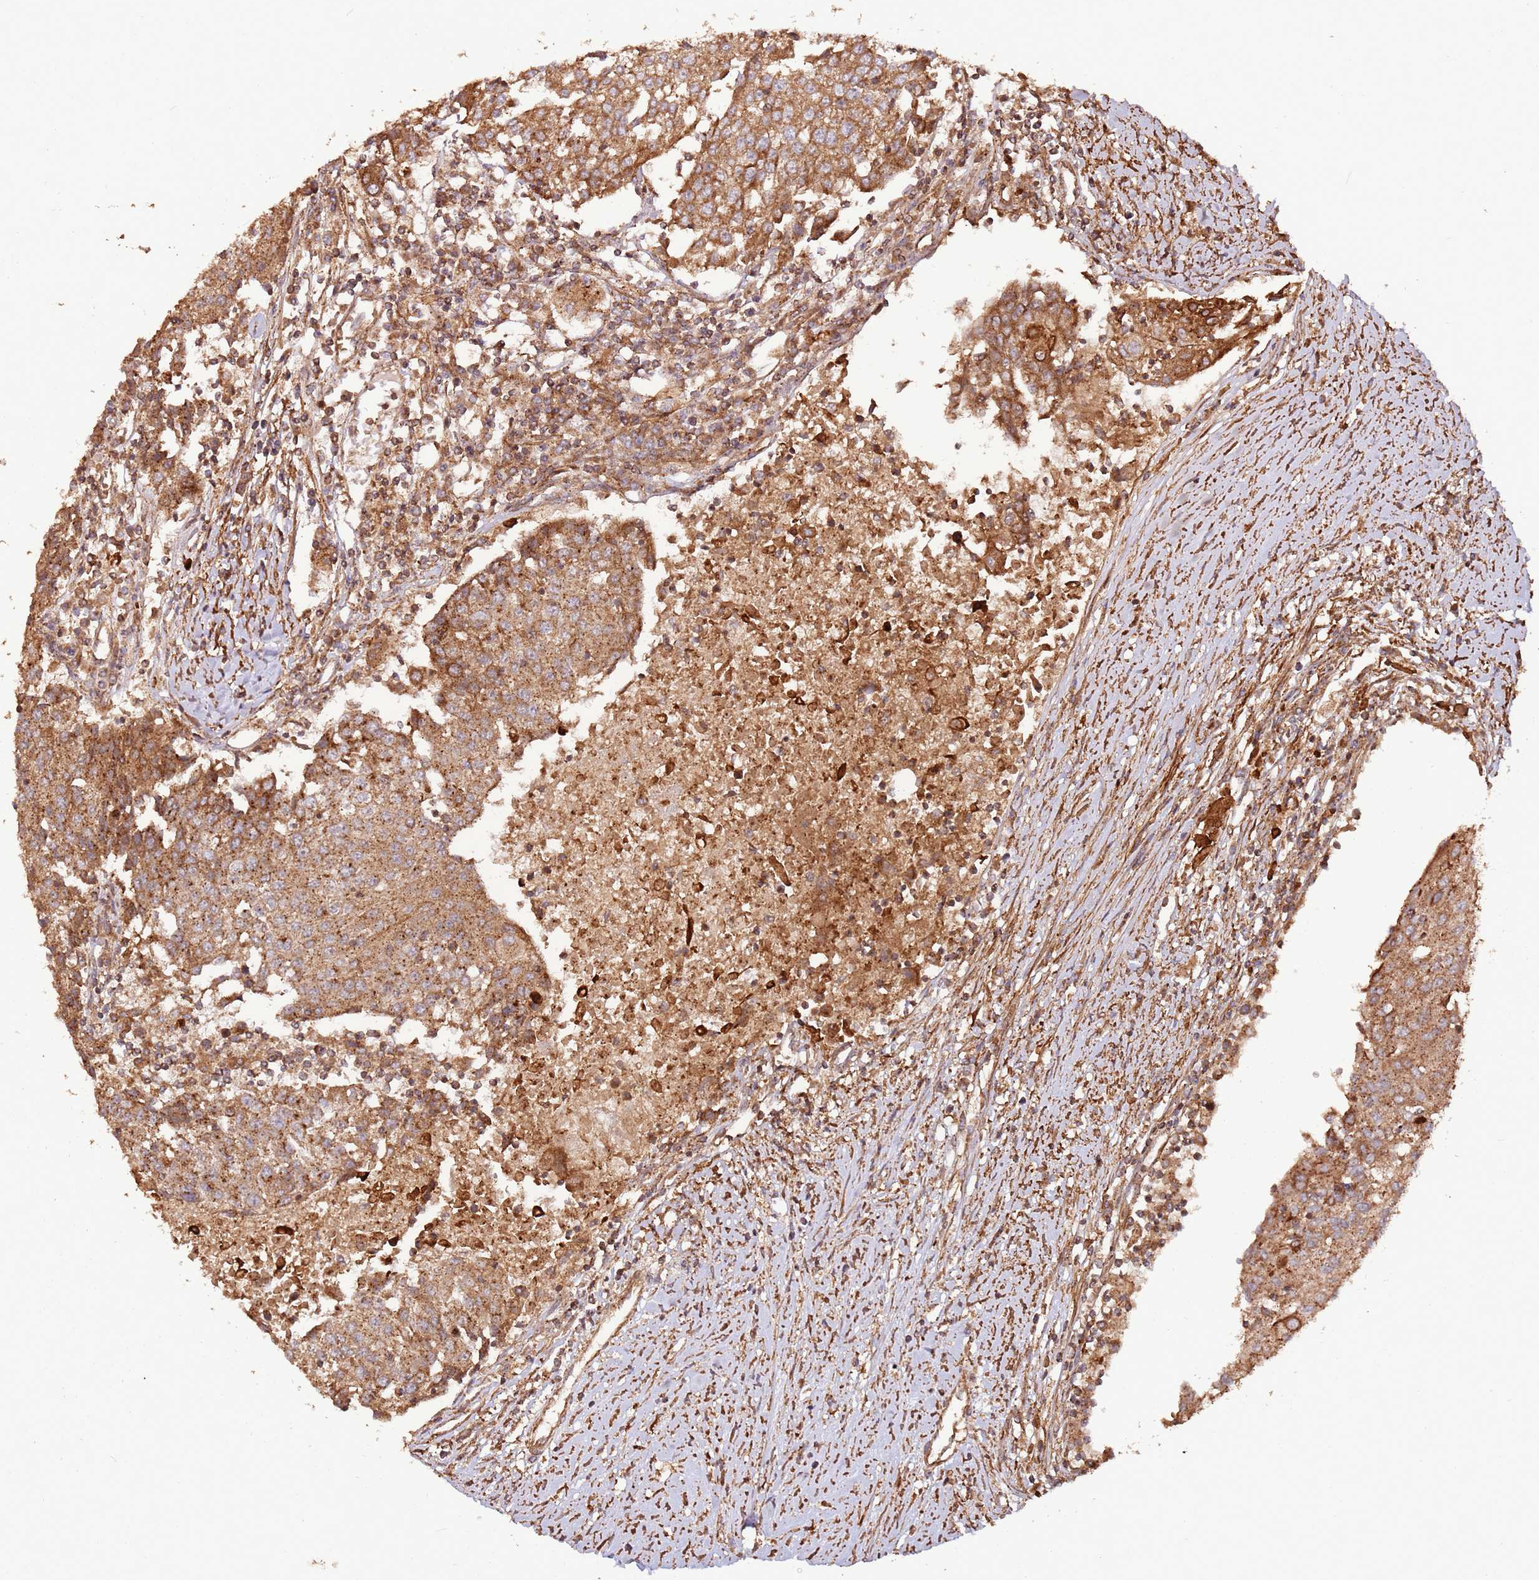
{"staining": {"intensity": "moderate", "quantity": ">75%", "location": "cytoplasmic/membranous"}, "tissue": "urothelial cancer", "cell_type": "Tumor cells", "image_type": "cancer", "snomed": [{"axis": "morphology", "description": "Urothelial carcinoma, High grade"}, {"axis": "topography", "description": "Urinary bladder"}], "caption": "A micrograph showing moderate cytoplasmic/membranous expression in about >75% of tumor cells in high-grade urothelial carcinoma, as visualized by brown immunohistochemical staining.", "gene": "FAM186A", "patient": {"sex": "female", "age": 85}}